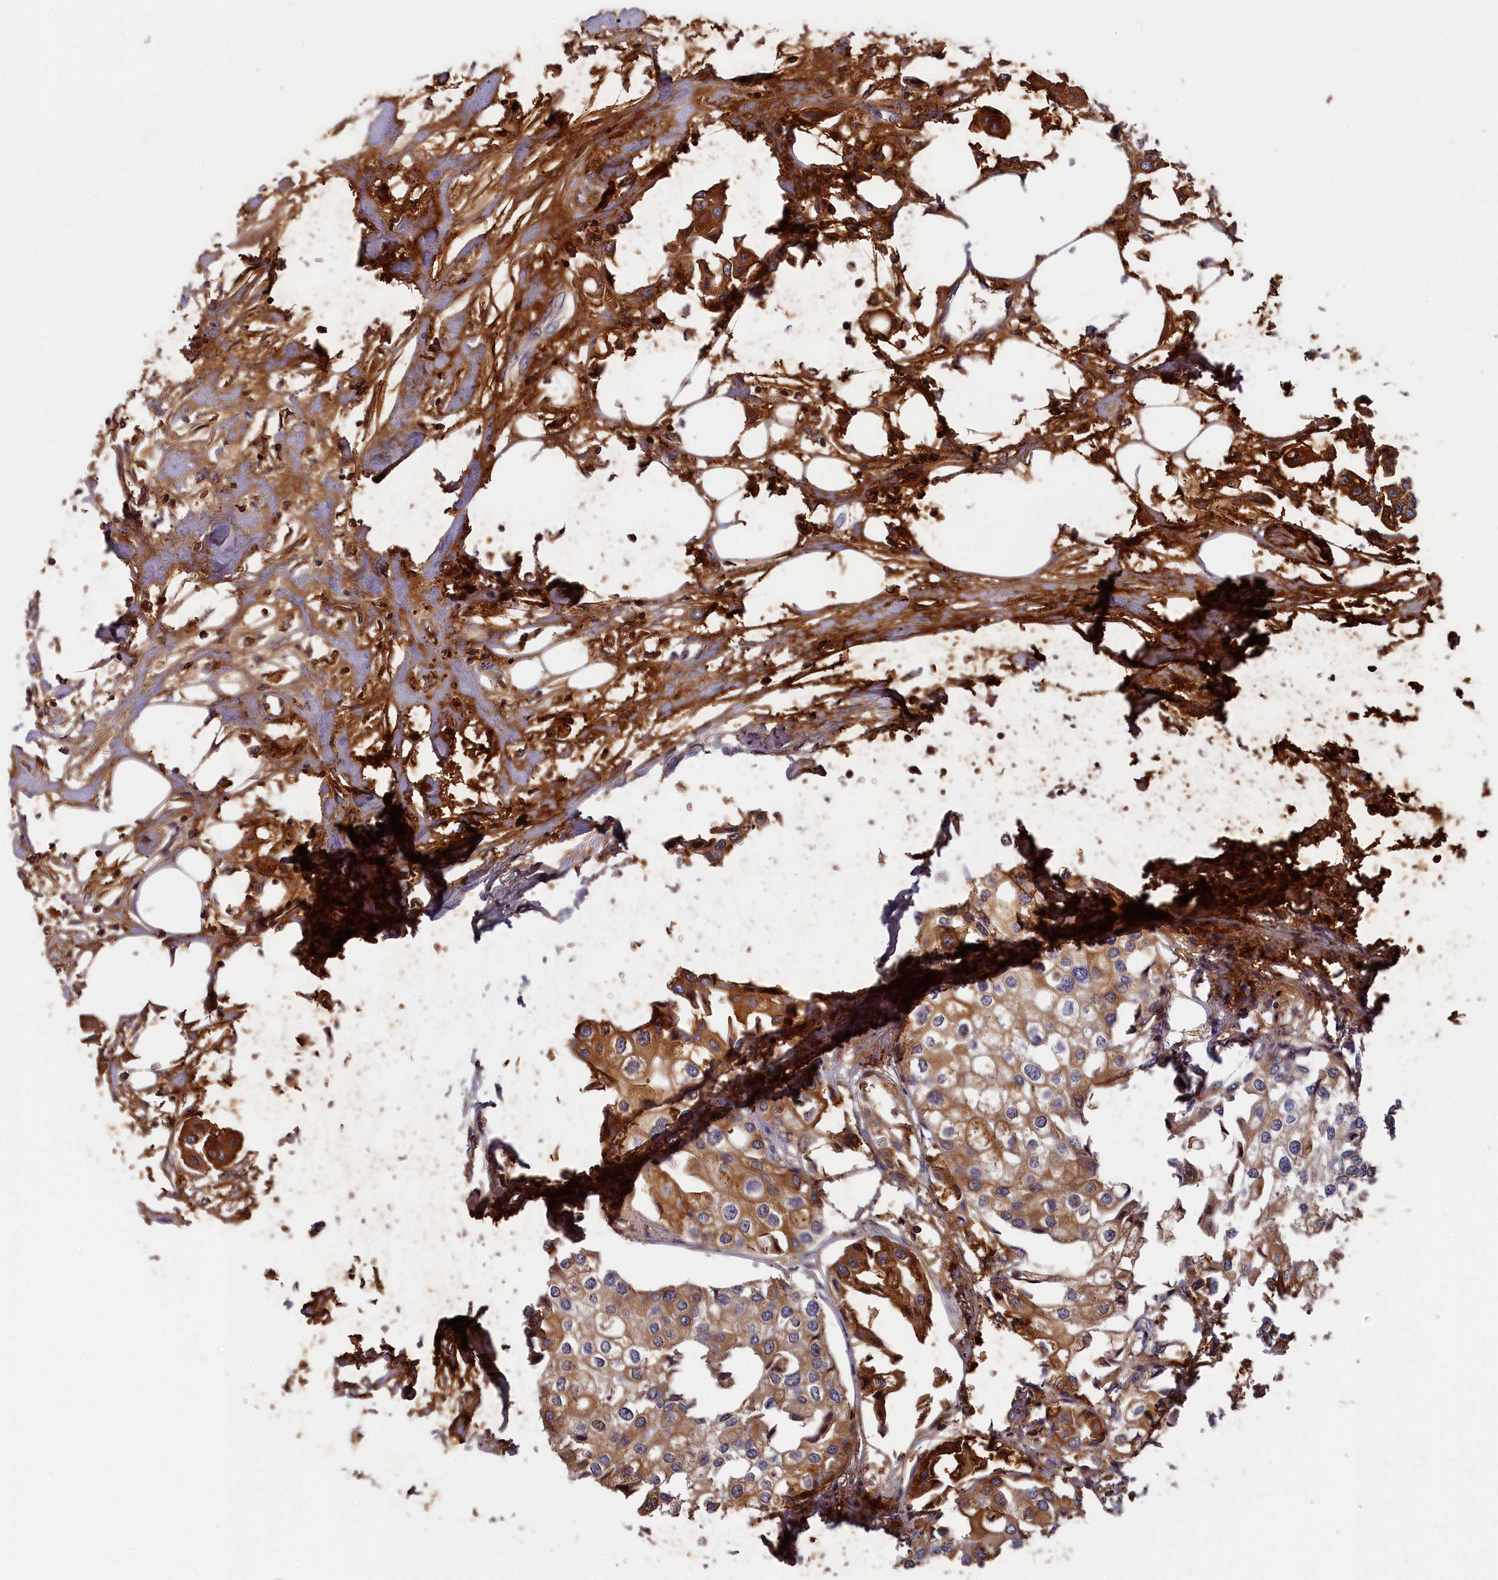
{"staining": {"intensity": "moderate", "quantity": ">75%", "location": "cytoplasmic/membranous"}, "tissue": "urothelial cancer", "cell_type": "Tumor cells", "image_type": "cancer", "snomed": [{"axis": "morphology", "description": "Urothelial carcinoma, High grade"}, {"axis": "topography", "description": "Urinary bladder"}], "caption": "Moderate cytoplasmic/membranous protein staining is seen in approximately >75% of tumor cells in high-grade urothelial carcinoma.", "gene": "ITIH1", "patient": {"sex": "male", "age": 64}}